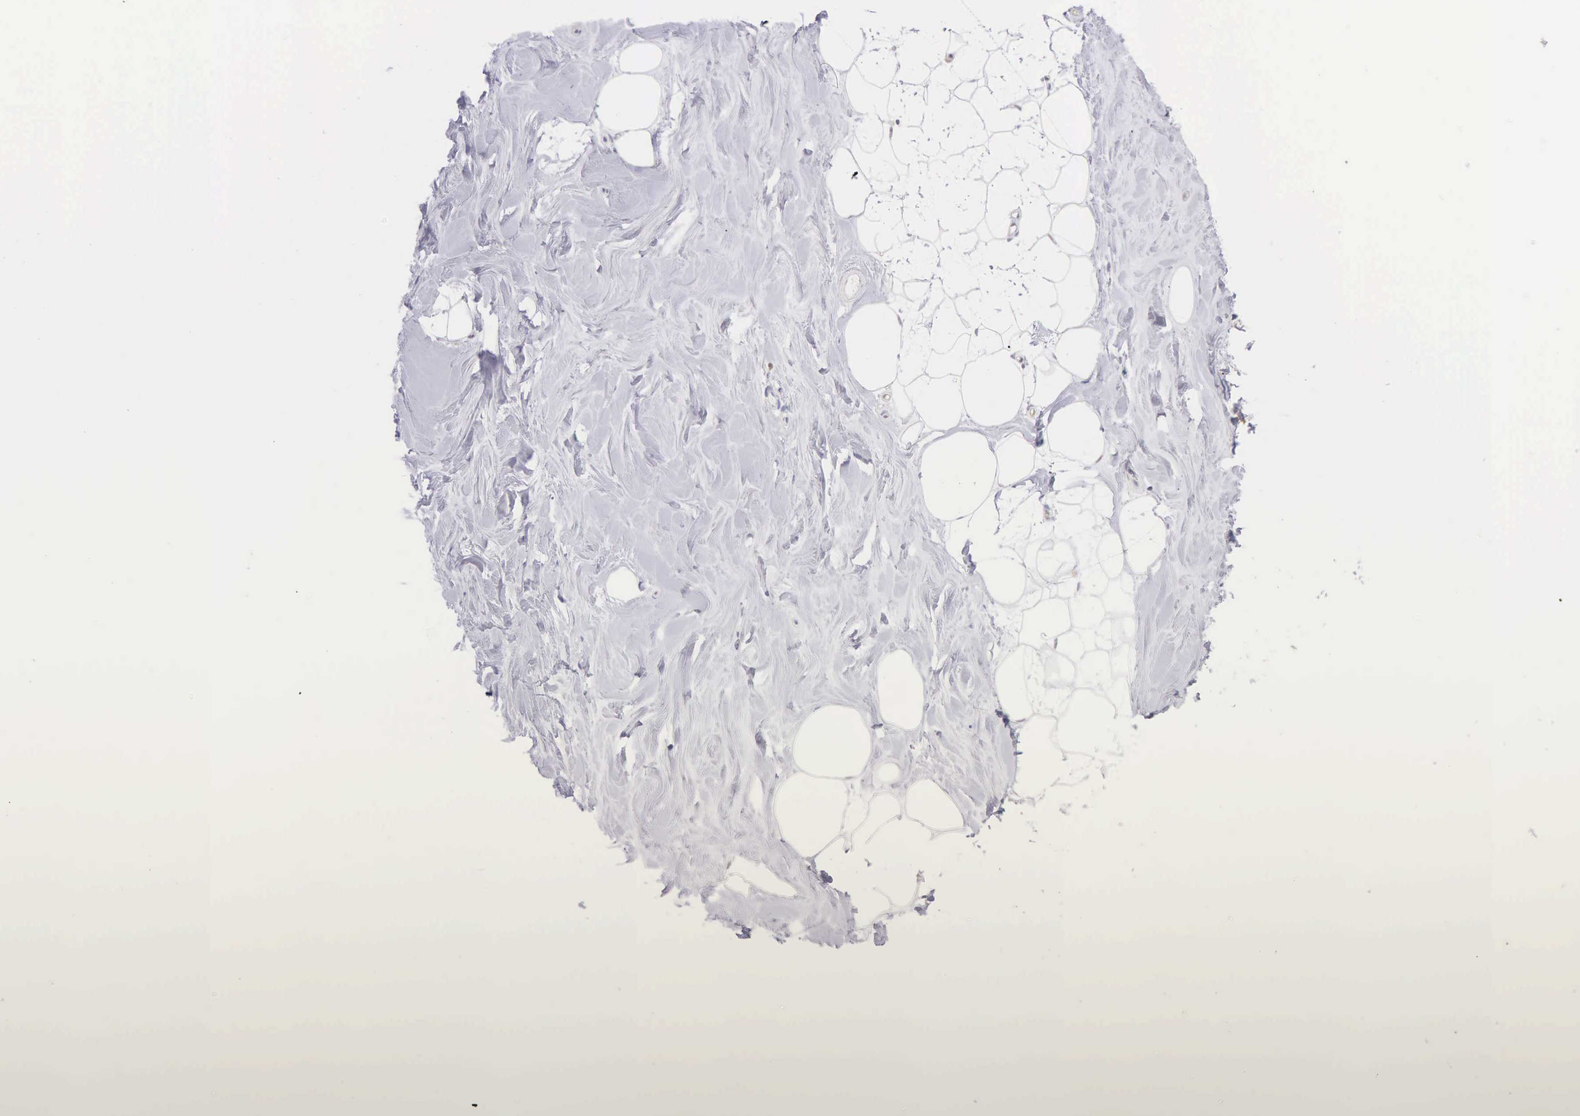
{"staining": {"intensity": "negative", "quantity": "none", "location": "none"}, "tissue": "adipose tissue", "cell_type": "Adipocytes", "image_type": "normal", "snomed": [{"axis": "morphology", "description": "Normal tissue, NOS"}, {"axis": "topography", "description": "Breast"}], "caption": "Immunohistochemical staining of normal adipose tissue exhibits no significant expression in adipocytes. (Brightfield microscopy of DAB (3,3'-diaminobenzidine) IHC at high magnification).", "gene": "BID", "patient": {"sex": "female", "age": 44}}